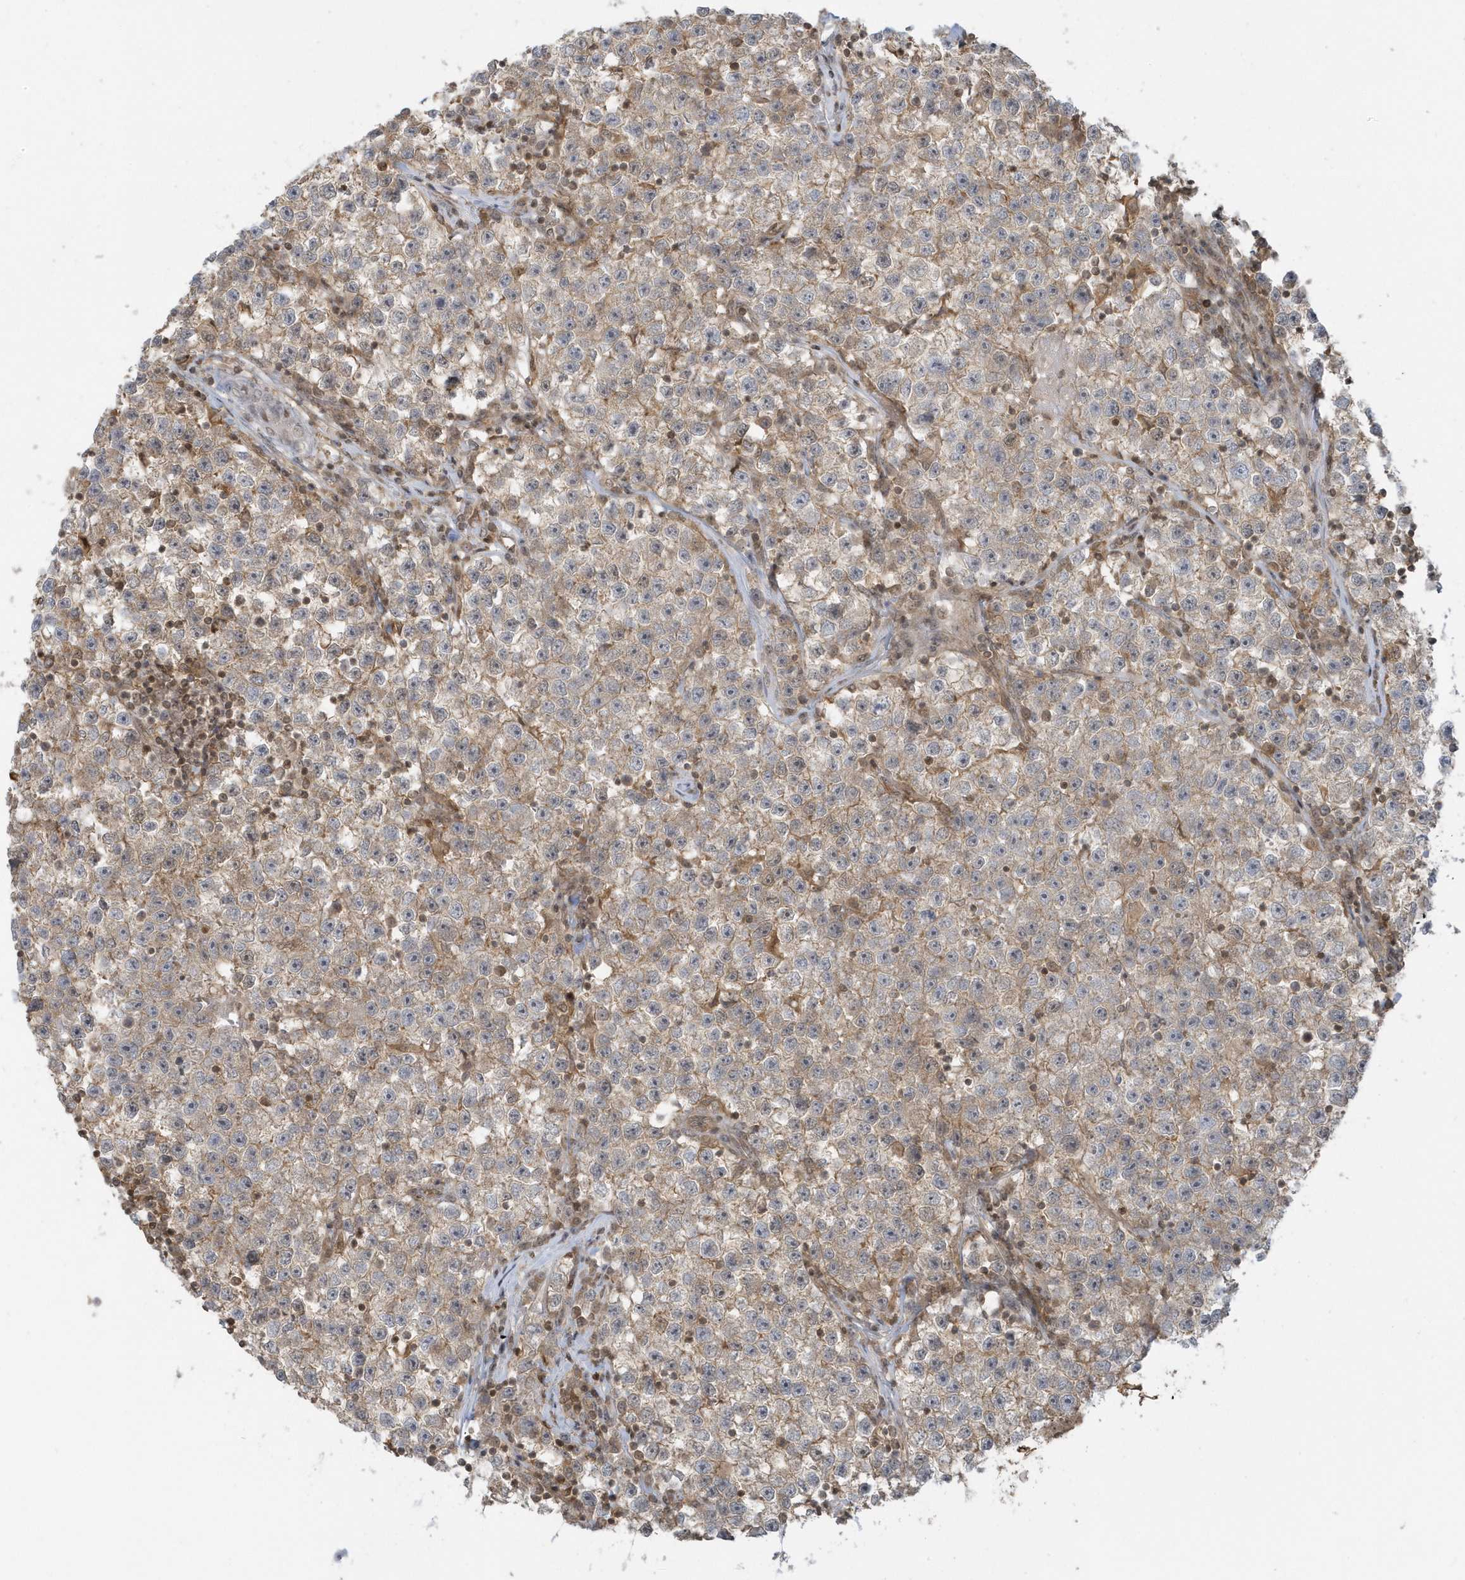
{"staining": {"intensity": "weak", "quantity": "25%-75%", "location": "cytoplasmic/membranous"}, "tissue": "testis cancer", "cell_type": "Tumor cells", "image_type": "cancer", "snomed": [{"axis": "morphology", "description": "Seminoma, NOS"}, {"axis": "topography", "description": "Testis"}], "caption": "This photomicrograph demonstrates testis cancer (seminoma) stained with immunohistochemistry to label a protein in brown. The cytoplasmic/membranous of tumor cells show weak positivity for the protein. Nuclei are counter-stained blue.", "gene": "PPP1R7", "patient": {"sex": "male", "age": 22}}